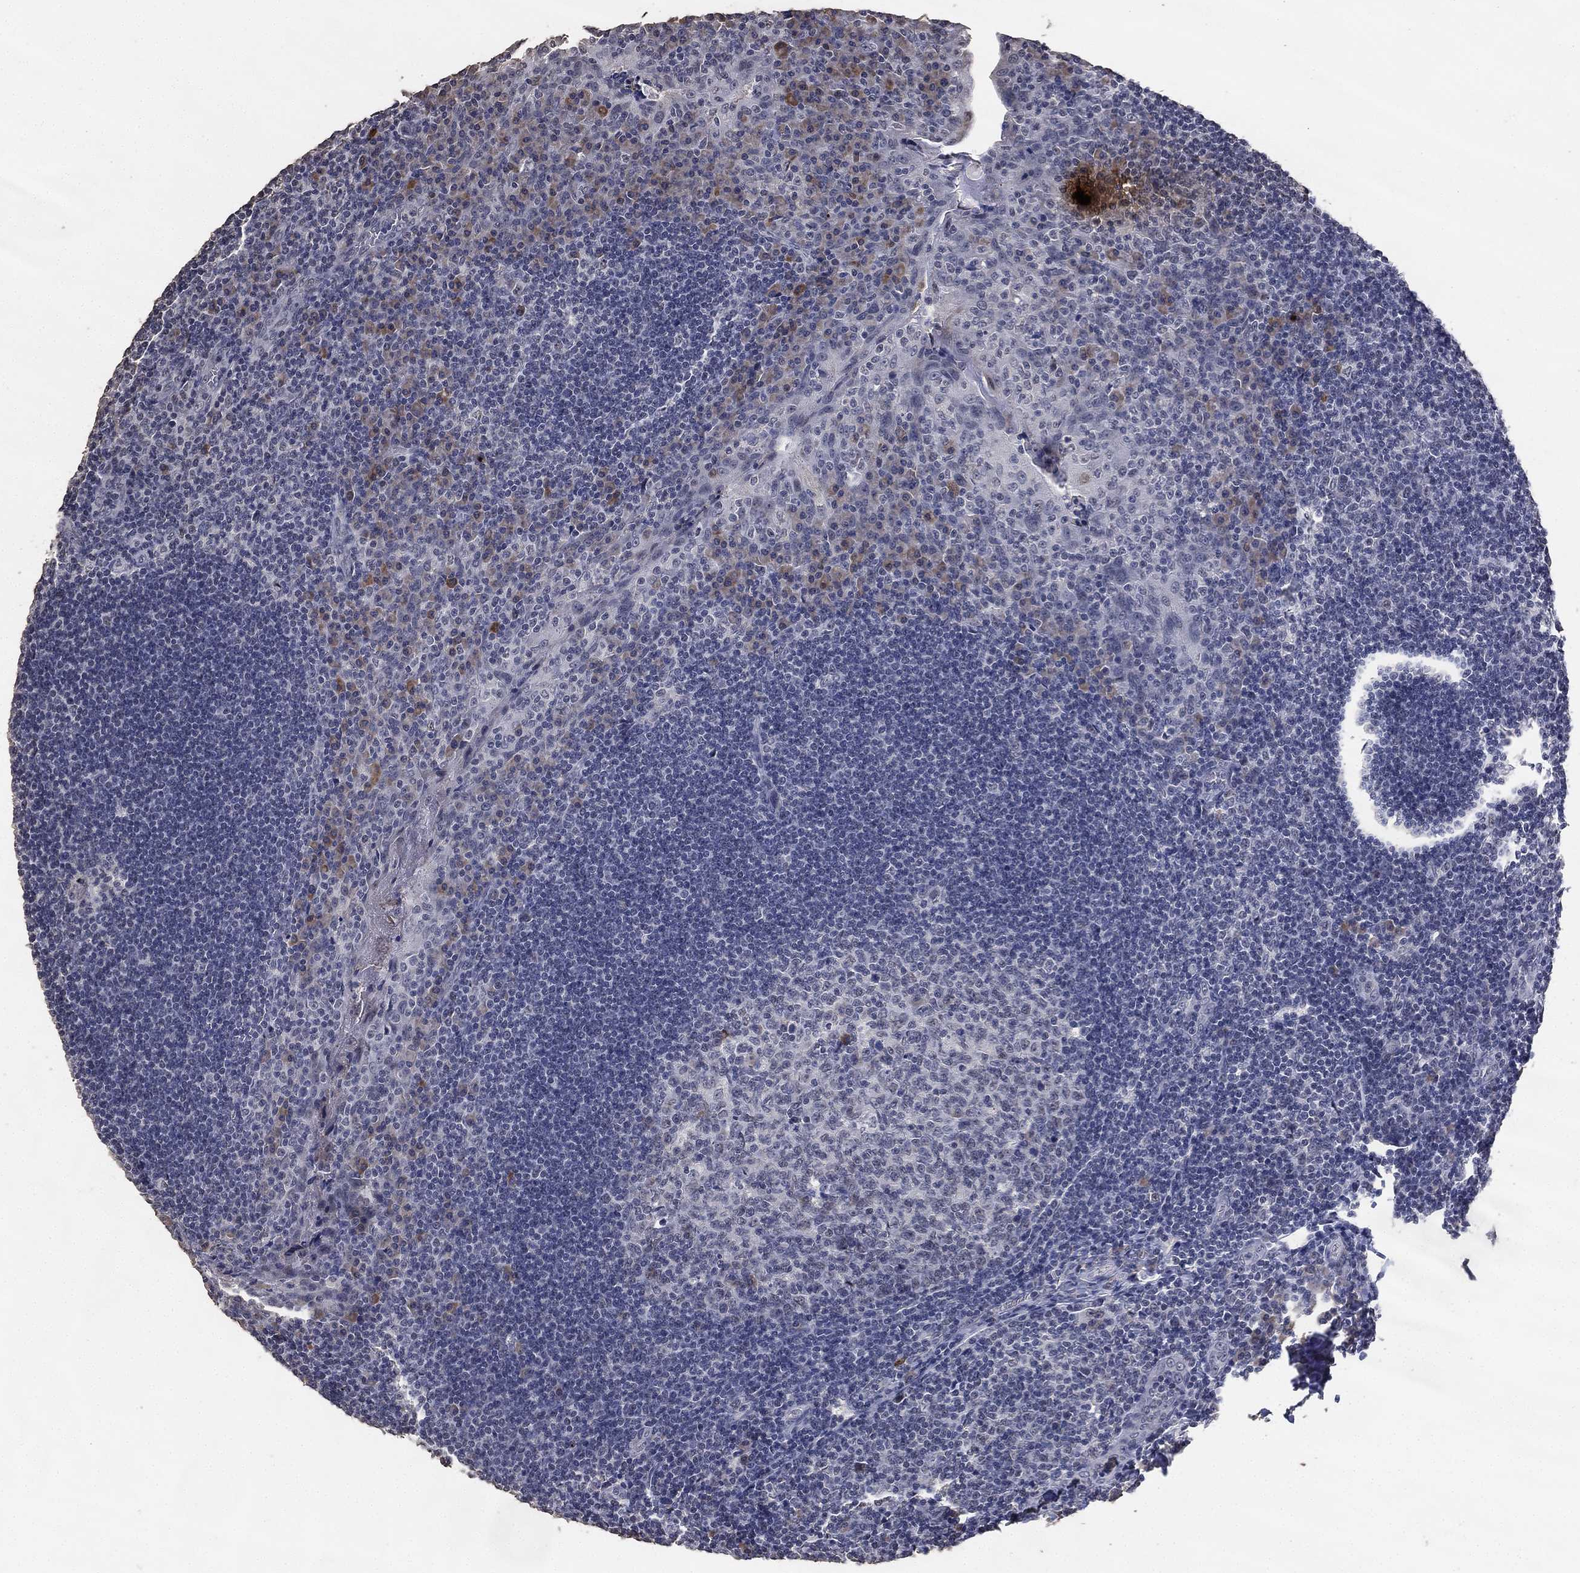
{"staining": {"intensity": "negative", "quantity": "none", "location": "none"}, "tissue": "tonsil", "cell_type": "Germinal center cells", "image_type": "normal", "snomed": [{"axis": "morphology", "description": "Normal tissue, NOS"}, {"axis": "topography", "description": "Tonsil"}], "caption": "Germinal center cells are negative for protein expression in unremarkable human tonsil. (Stains: DAB IHC with hematoxylin counter stain, Microscopy: brightfield microscopy at high magnification).", "gene": "DSG1", "patient": {"sex": "male", "age": 17}}